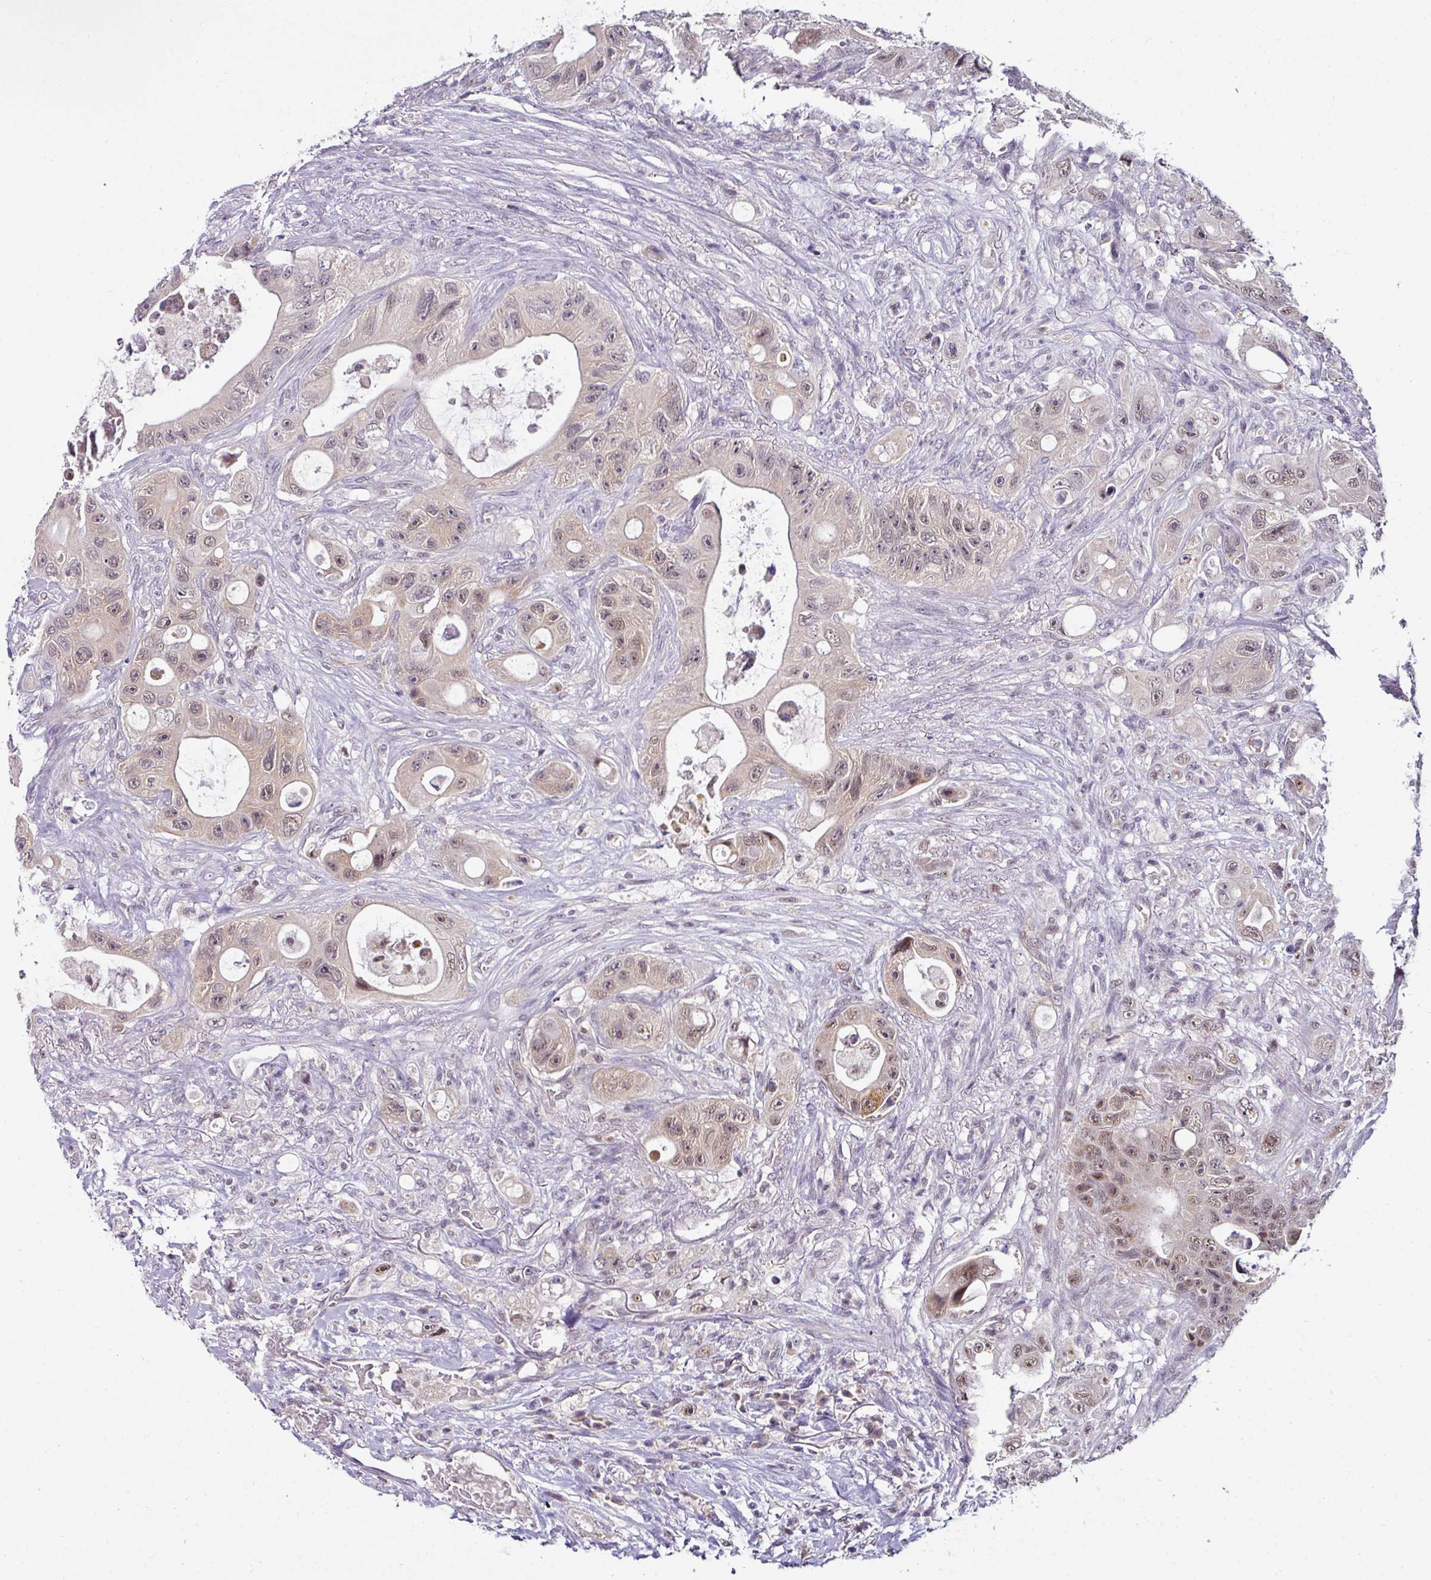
{"staining": {"intensity": "weak", "quantity": "25%-75%", "location": "cytoplasmic/membranous,nuclear"}, "tissue": "colorectal cancer", "cell_type": "Tumor cells", "image_type": "cancer", "snomed": [{"axis": "morphology", "description": "Adenocarcinoma, NOS"}, {"axis": "topography", "description": "Colon"}], "caption": "Colorectal cancer (adenocarcinoma) was stained to show a protein in brown. There is low levels of weak cytoplasmic/membranous and nuclear expression in approximately 25%-75% of tumor cells. (DAB IHC with brightfield microscopy, high magnification).", "gene": "NAPSA", "patient": {"sex": "female", "age": 46}}